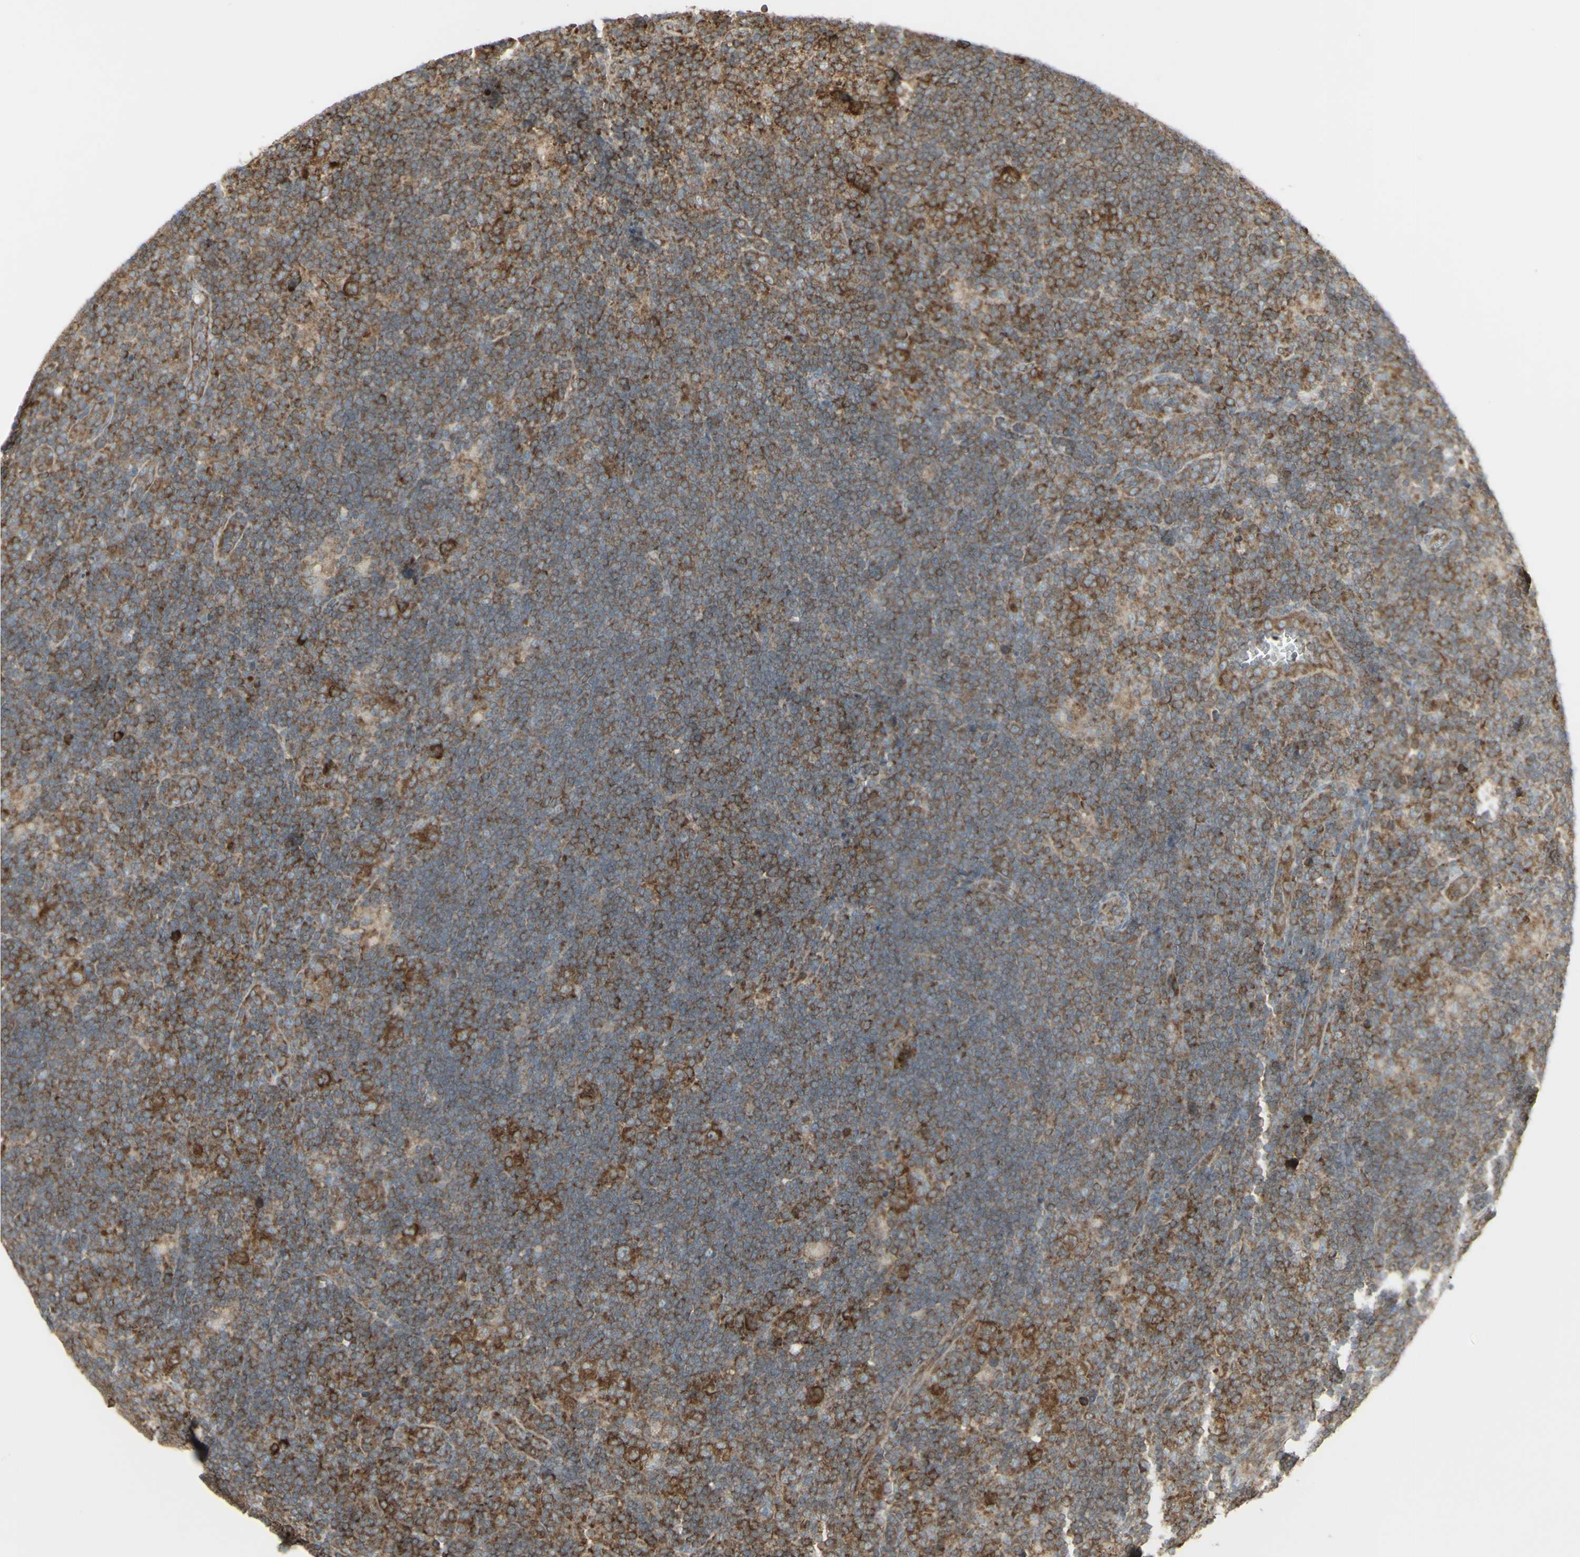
{"staining": {"intensity": "moderate", "quantity": ">75%", "location": "cytoplasmic/membranous"}, "tissue": "lymphoma", "cell_type": "Tumor cells", "image_type": "cancer", "snomed": [{"axis": "morphology", "description": "Hodgkin's disease, NOS"}, {"axis": "topography", "description": "Lymph node"}], "caption": "IHC photomicrograph of neoplastic tissue: Hodgkin's disease stained using immunohistochemistry demonstrates medium levels of moderate protein expression localized specifically in the cytoplasmic/membranous of tumor cells, appearing as a cytoplasmic/membranous brown color.", "gene": "FKBP3", "patient": {"sex": "female", "age": 57}}